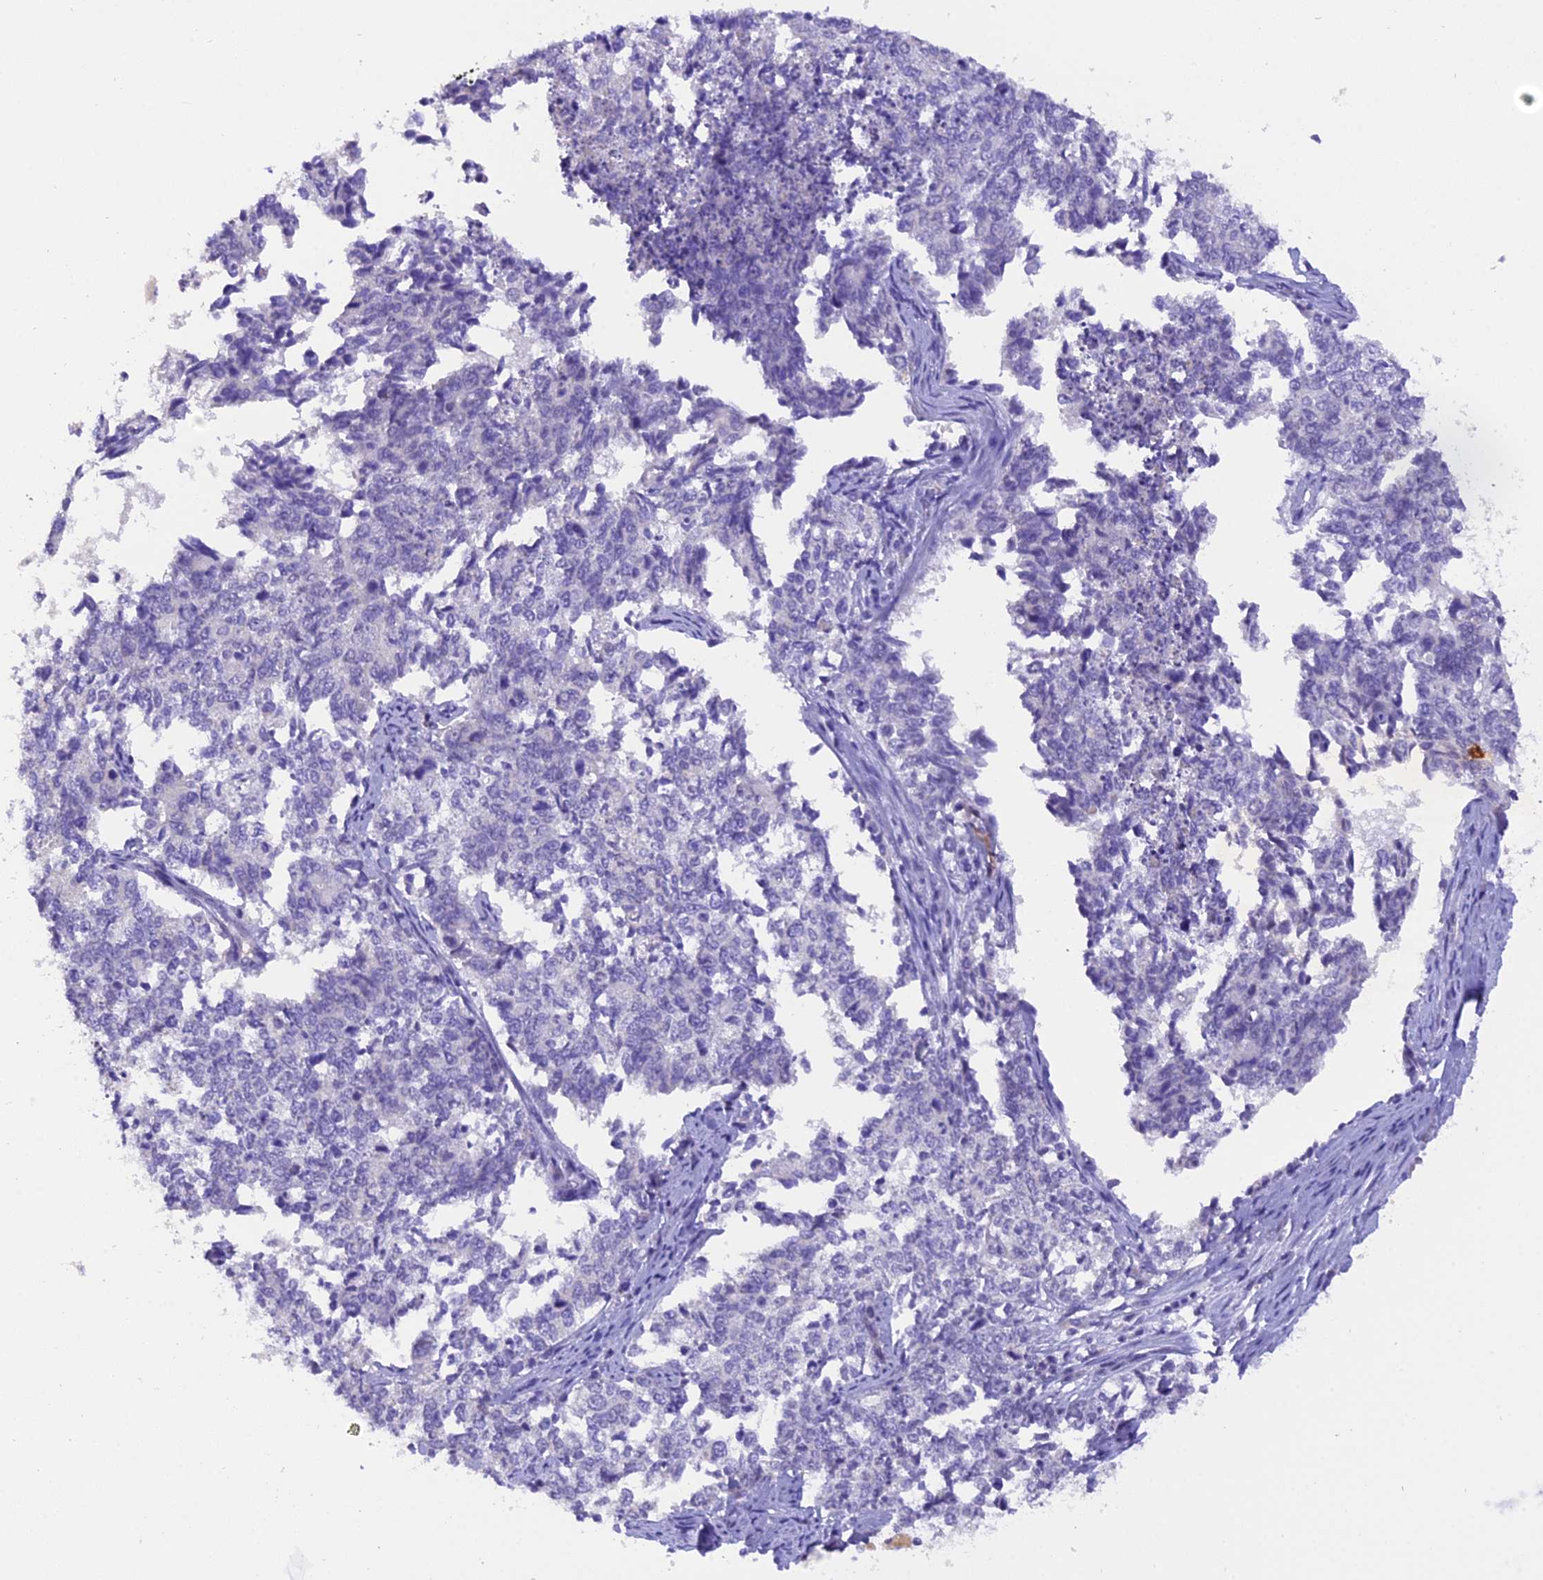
{"staining": {"intensity": "negative", "quantity": "none", "location": "none"}, "tissue": "cervical cancer", "cell_type": "Tumor cells", "image_type": "cancer", "snomed": [{"axis": "morphology", "description": "Squamous cell carcinoma, NOS"}, {"axis": "topography", "description": "Cervix"}], "caption": "The image reveals no significant staining in tumor cells of cervical cancer (squamous cell carcinoma).", "gene": "AHSP", "patient": {"sex": "female", "age": 63}}